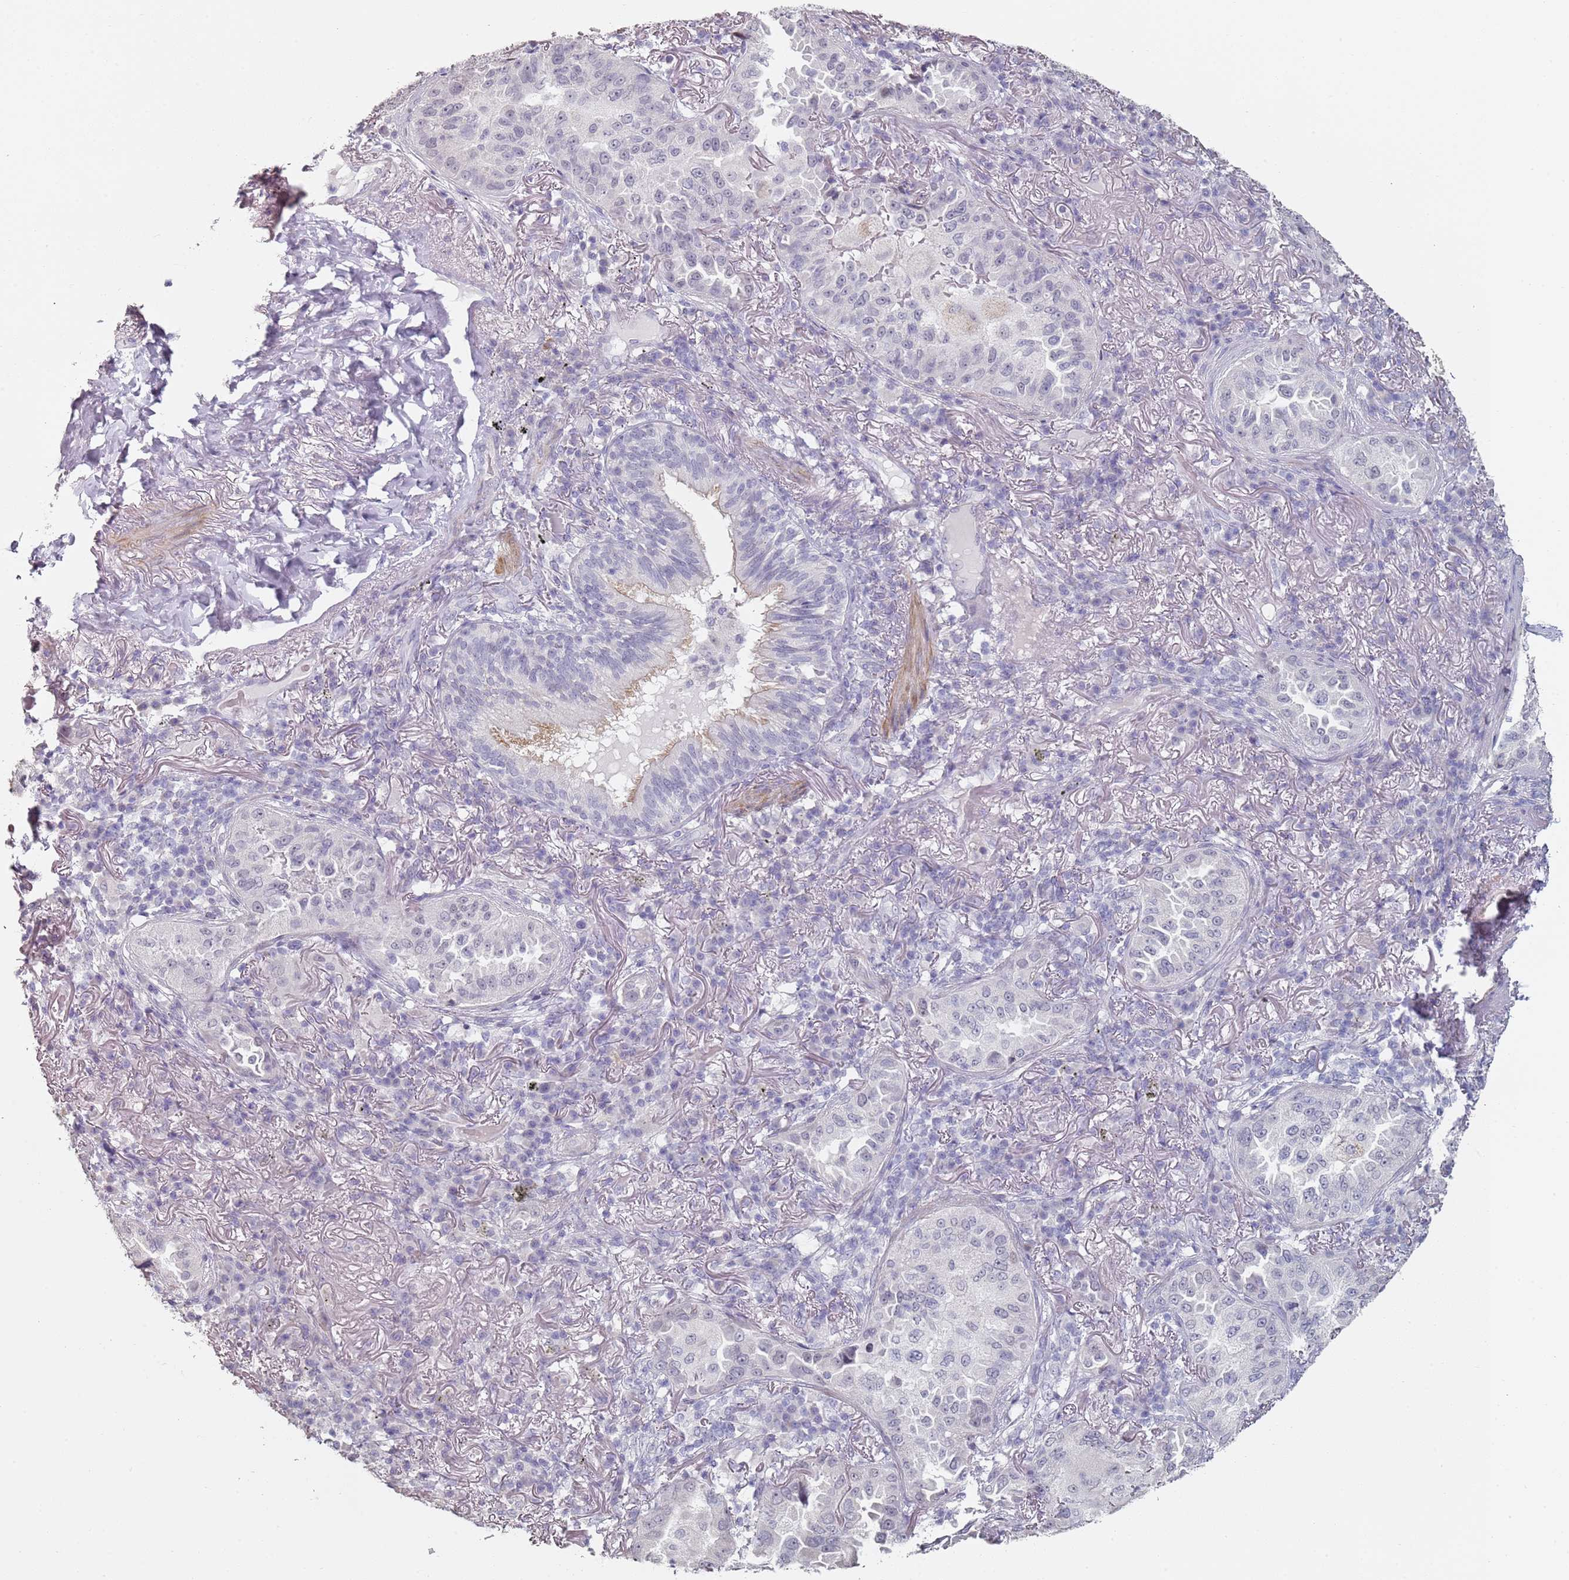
{"staining": {"intensity": "negative", "quantity": "none", "location": "none"}, "tissue": "lung cancer", "cell_type": "Tumor cells", "image_type": "cancer", "snomed": [{"axis": "morphology", "description": "Adenocarcinoma, NOS"}, {"axis": "topography", "description": "Lung"}], "caption": "Micrograph shows no protein staining in tumor cells of lung cancer tissue. Nuclei are stained in blue.", "gene": "DNAH11", "patient": {"sex": "female", "age": 69}}